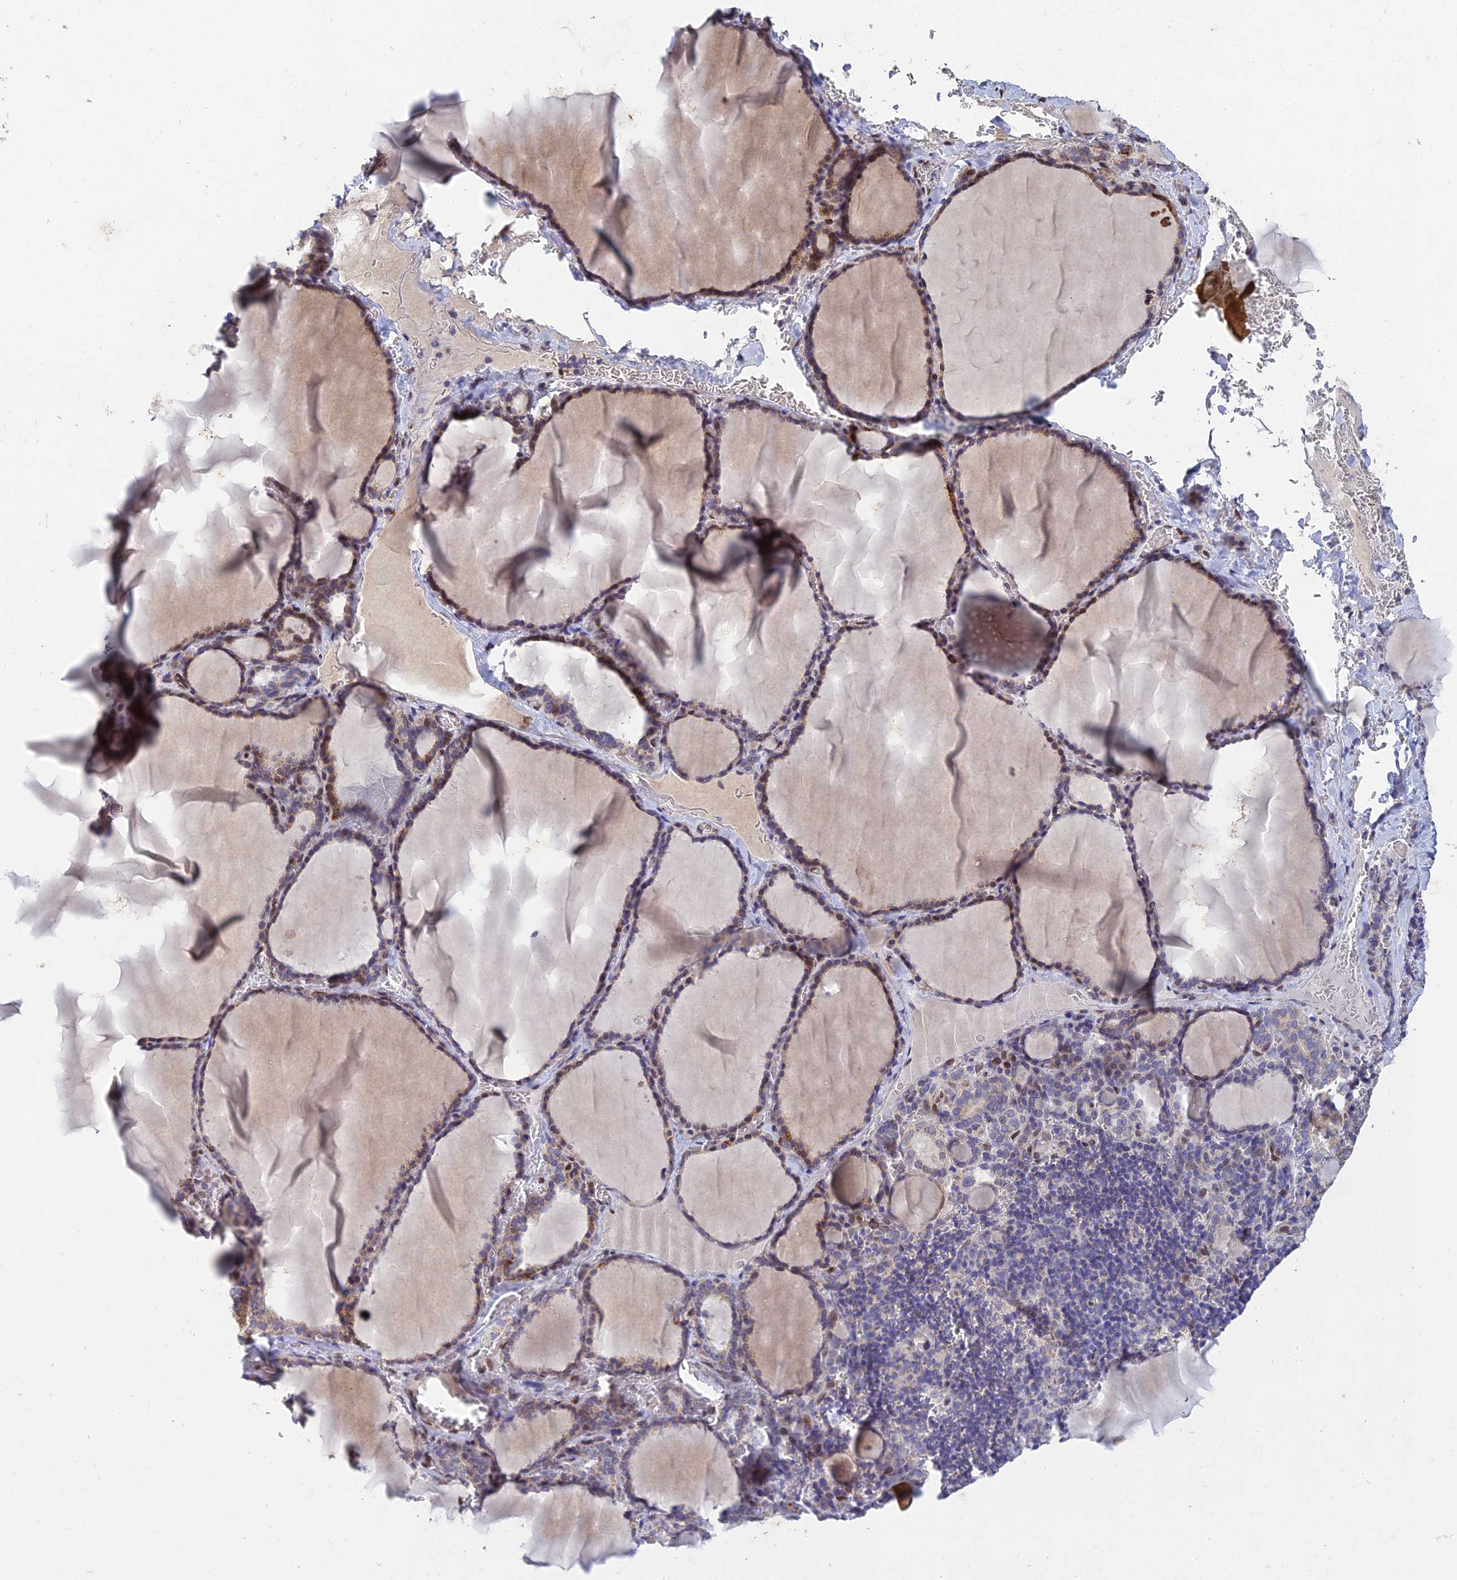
{"staining": {"intensity": "weak", "quantity": "<25%", "location": "cytoplasmic/membranous"}, "tissue": "thyroid gland", "cell_type": "Glandular cells", "image_type": "normal", "snomed": [{"axis": "morphology", "description": "Normal tissue, NOS"}, {"axis": "topography", "description": "Thyroid gland"}], "caption": "DAB immunohistochemical staining of normal human thyroid gland shows no significant expression in glandular cells.", "gene": "MGAT2", "patient": {"sex": "female", "age": 39}}